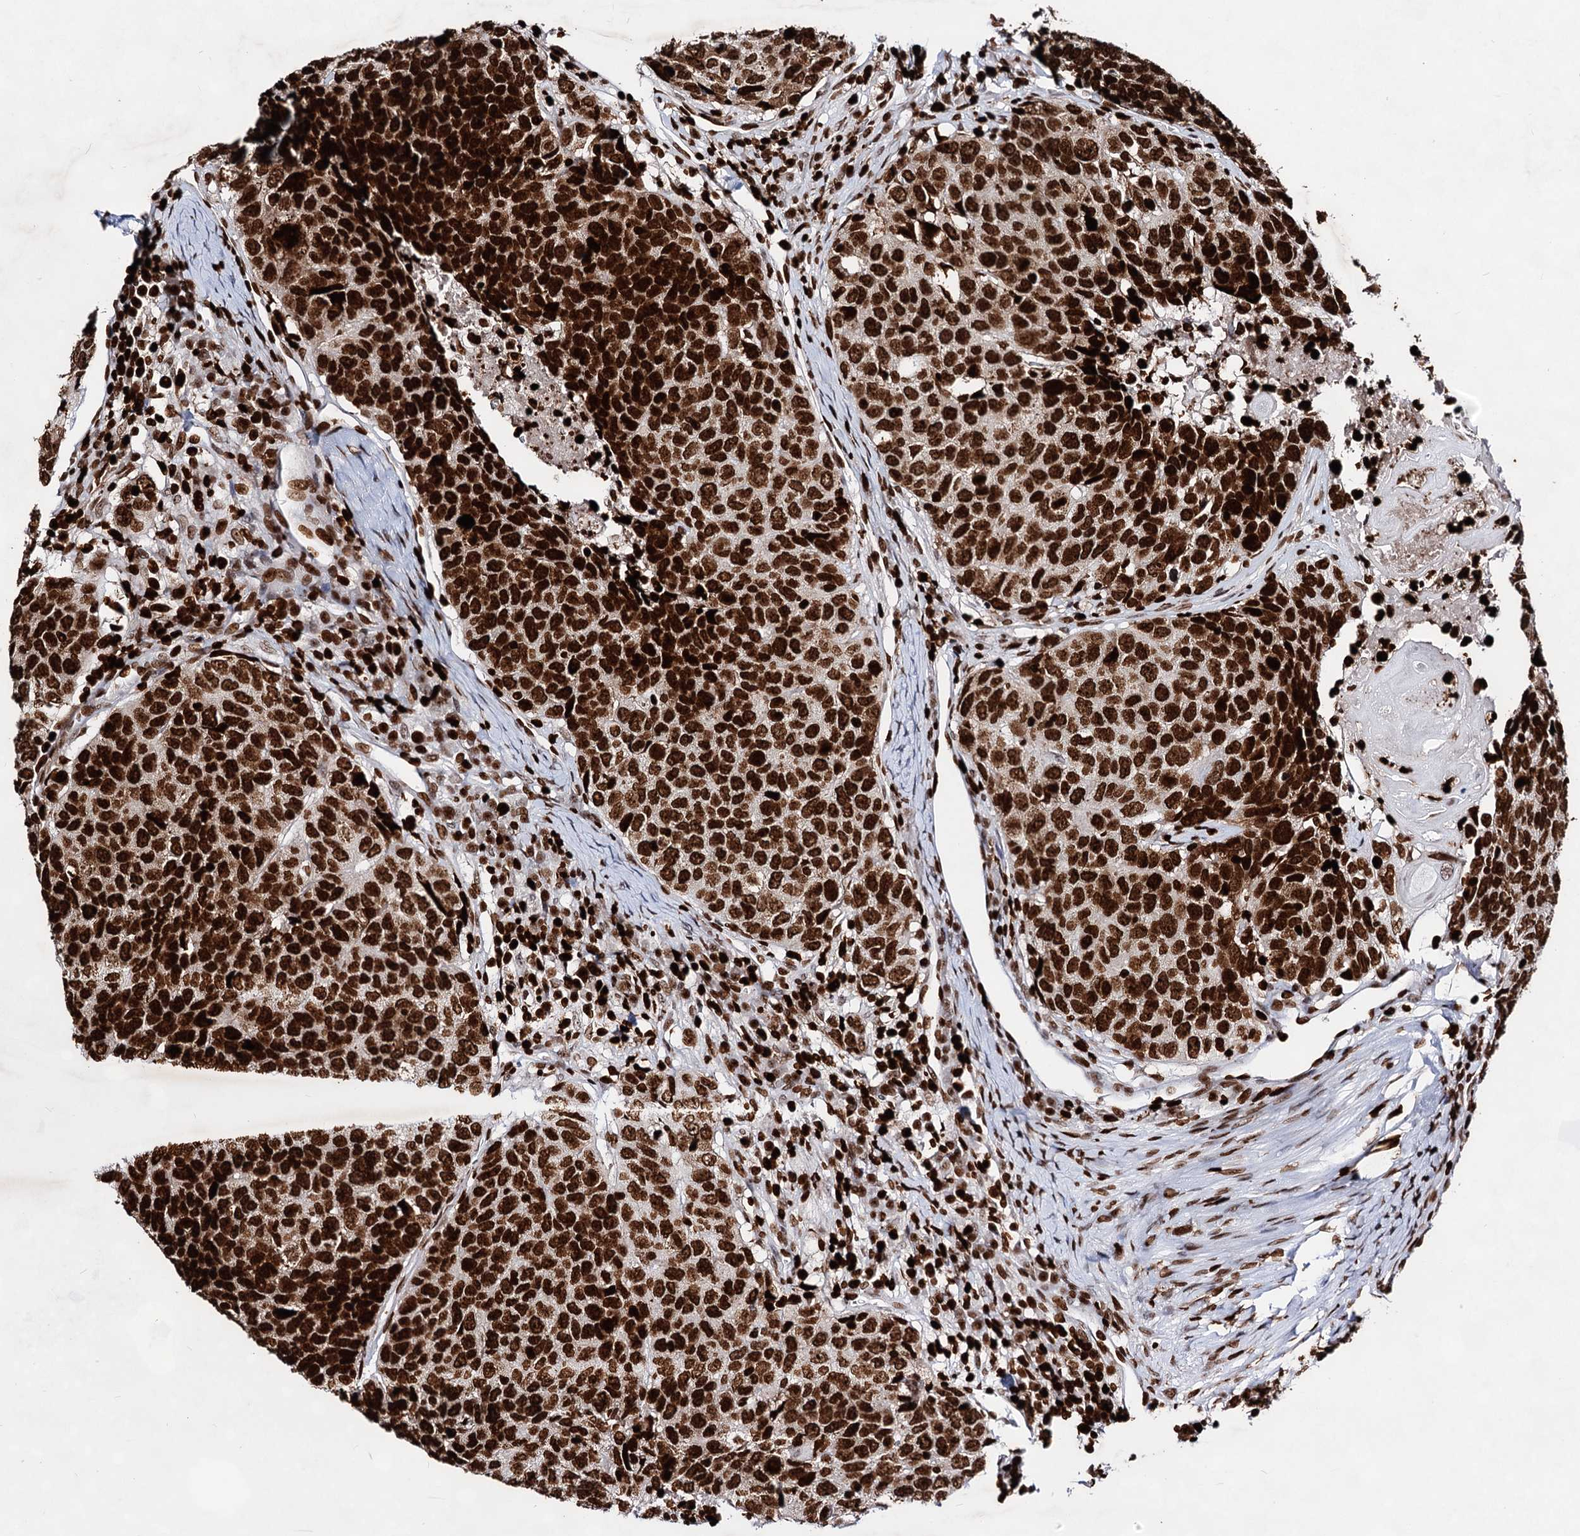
{"staining": {"intensity": "strong", "quantity": ">75%", "location": "nuclear"}, "tissue": "head and neck cancer", "cell_type": "Tumor cells", "image_type": "cancer", "snomed": [{"axis": "morphology", "description": "Squamous cell carcinoma, NOS"}, {"axis": "topography", "description": "Head-Neck"}], "caption": "Immunohistochemistry of squamous cell carcinoma (head and neck) demonstrates high levels of strong nuclear positivity in about >75% of tumor cells. Using DAB (brown) and hematoxylin (blue) stains, captured at high magnification using brightfield microscopy.", "gene": "HMGB2", "patient": {"sex": "male", "age": 66}}